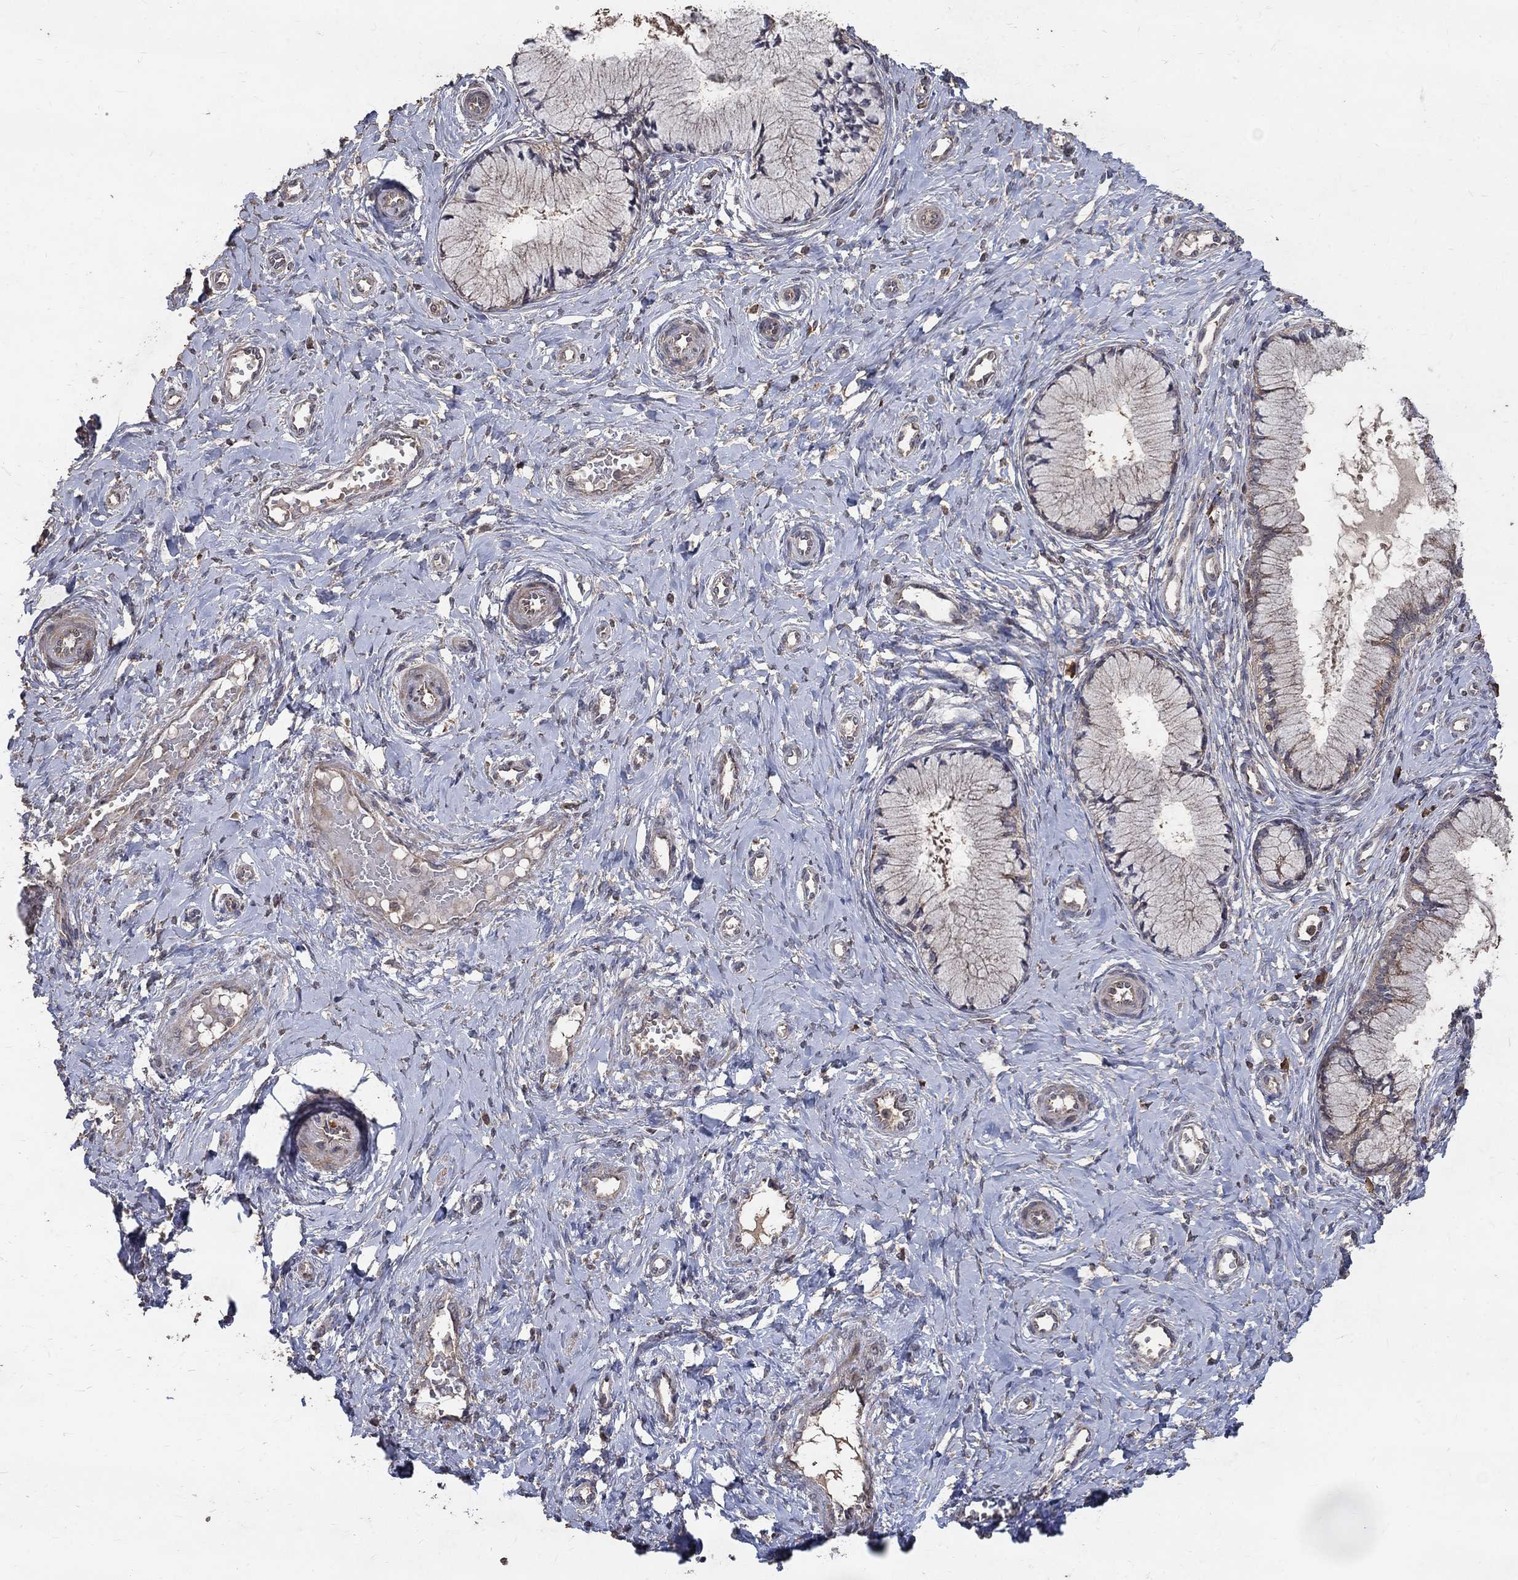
{"staining": {"intensity": "weak", "quantity": "25%-75%", "location": "cytoplasmic/membranous"}, "tissue": "cervix", "cell_type": "Glandular cells", "image_type": "normal", "snomed": [{"axis": "morphology", "description": "Normal tissue, NOS"}, {"axis": "topography", "description": "Cervix"}], "caption": "DAB immunohistochemical staining of unremarkable human cervix exhibits weak cytoplasmic/membranous protein staining in approximately 25%-75% of glandular cells.", "gene": "C17orf75", "patient": {"sex": "female", "age": 37}}